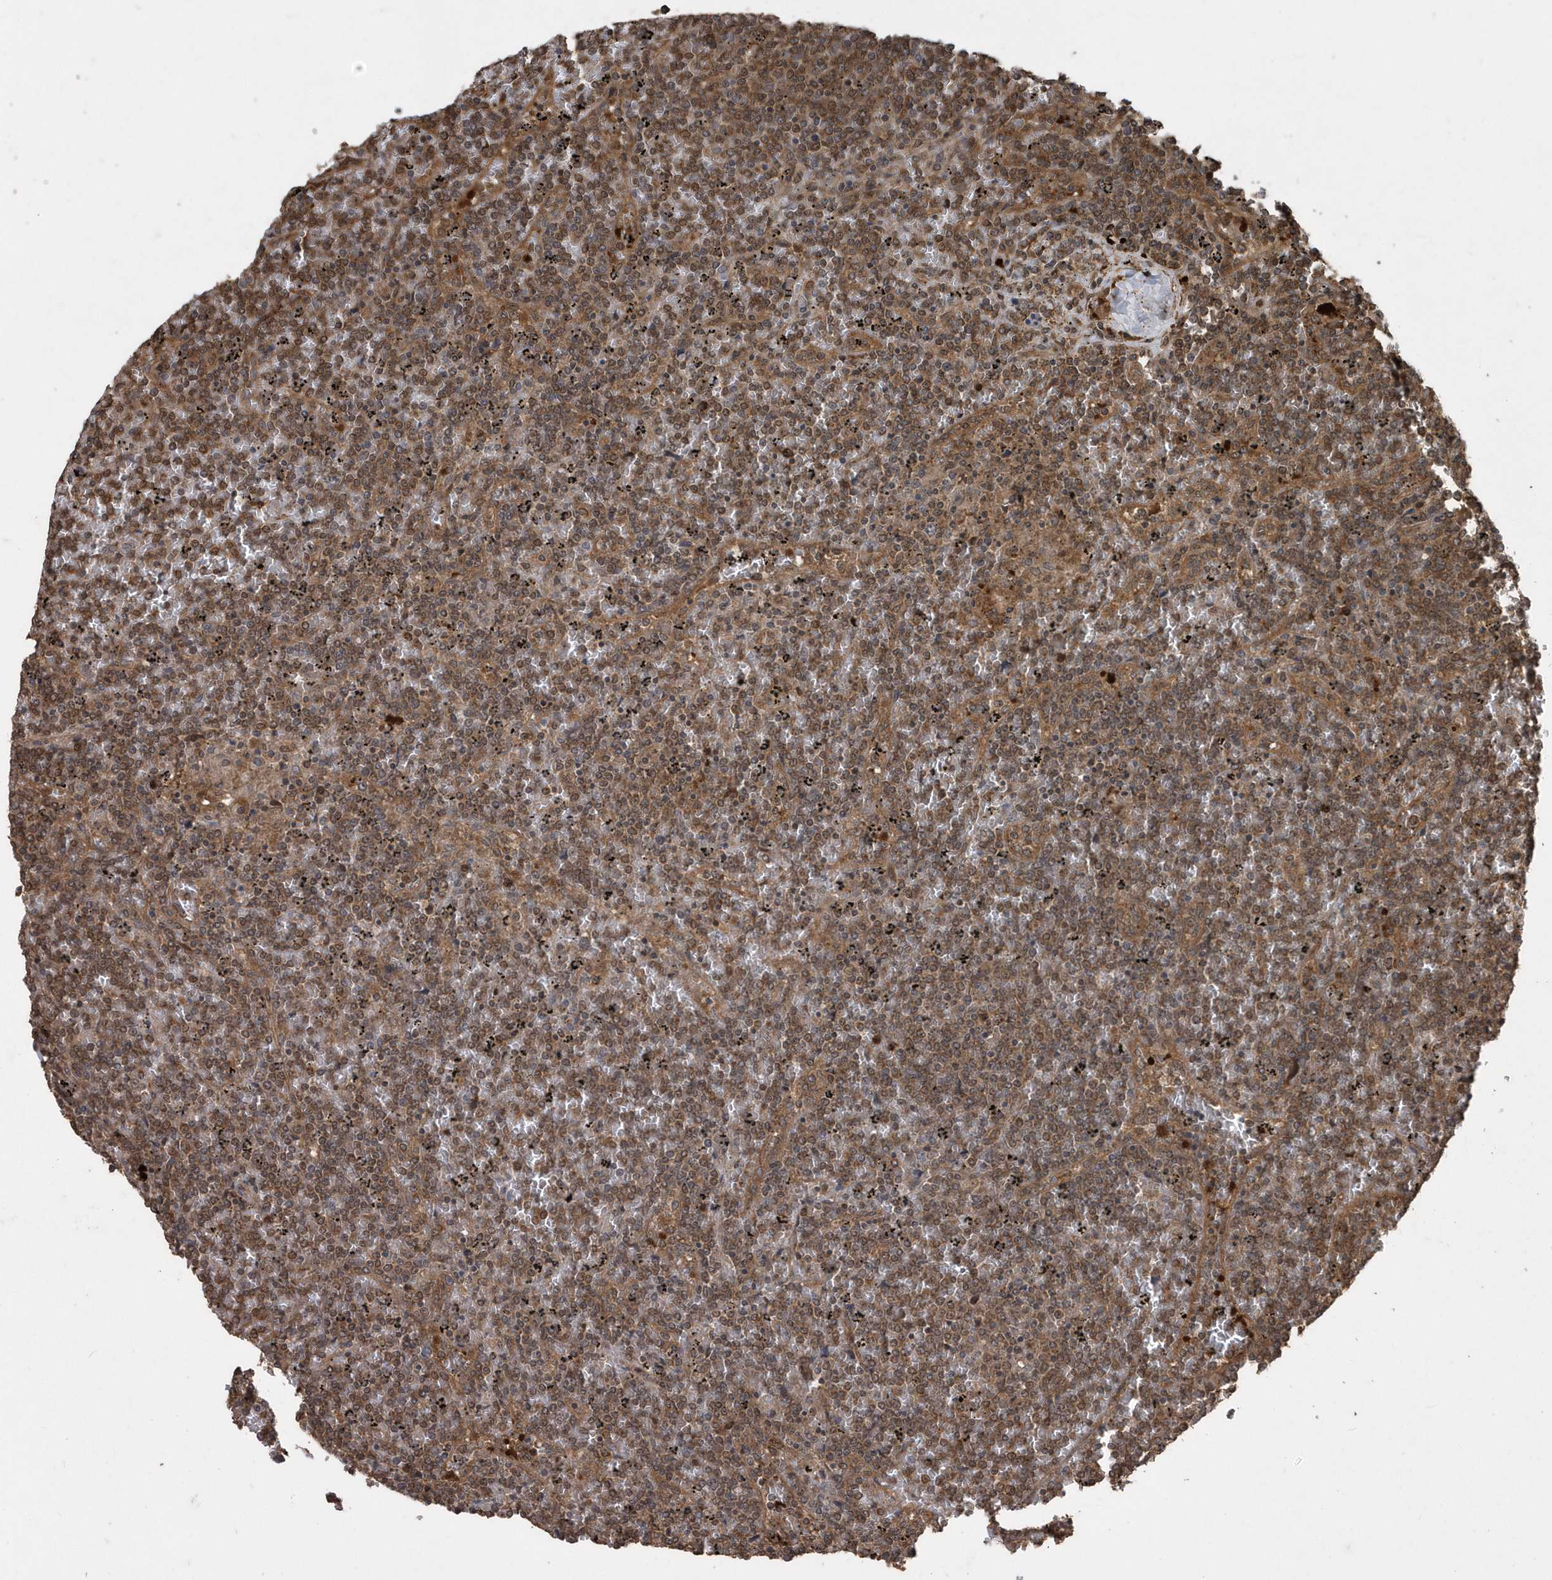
{"staining": {"intensity": "moderate", "quantity": "25%-75%", "location": "cytoplasmic/membranous"}, "tissue": "lymphoma", "cell_type": "Tumor cells", "image_type": "cancer", "snomed": [{"axis": "morphology", "description": "Malignant lymphoma, non-Hodgkin's type, Low grade"}, {"axis": "topography", "description": "Spleen"}], "caption": "Lymphoma stained for a protein (brown) demonstrates moderate cytoplasmic/membranous positive positivity in approximately 25%-75% of tumor cells.", "gene": "WASHC5", "patient": {"sex": "female", "age": 19}}